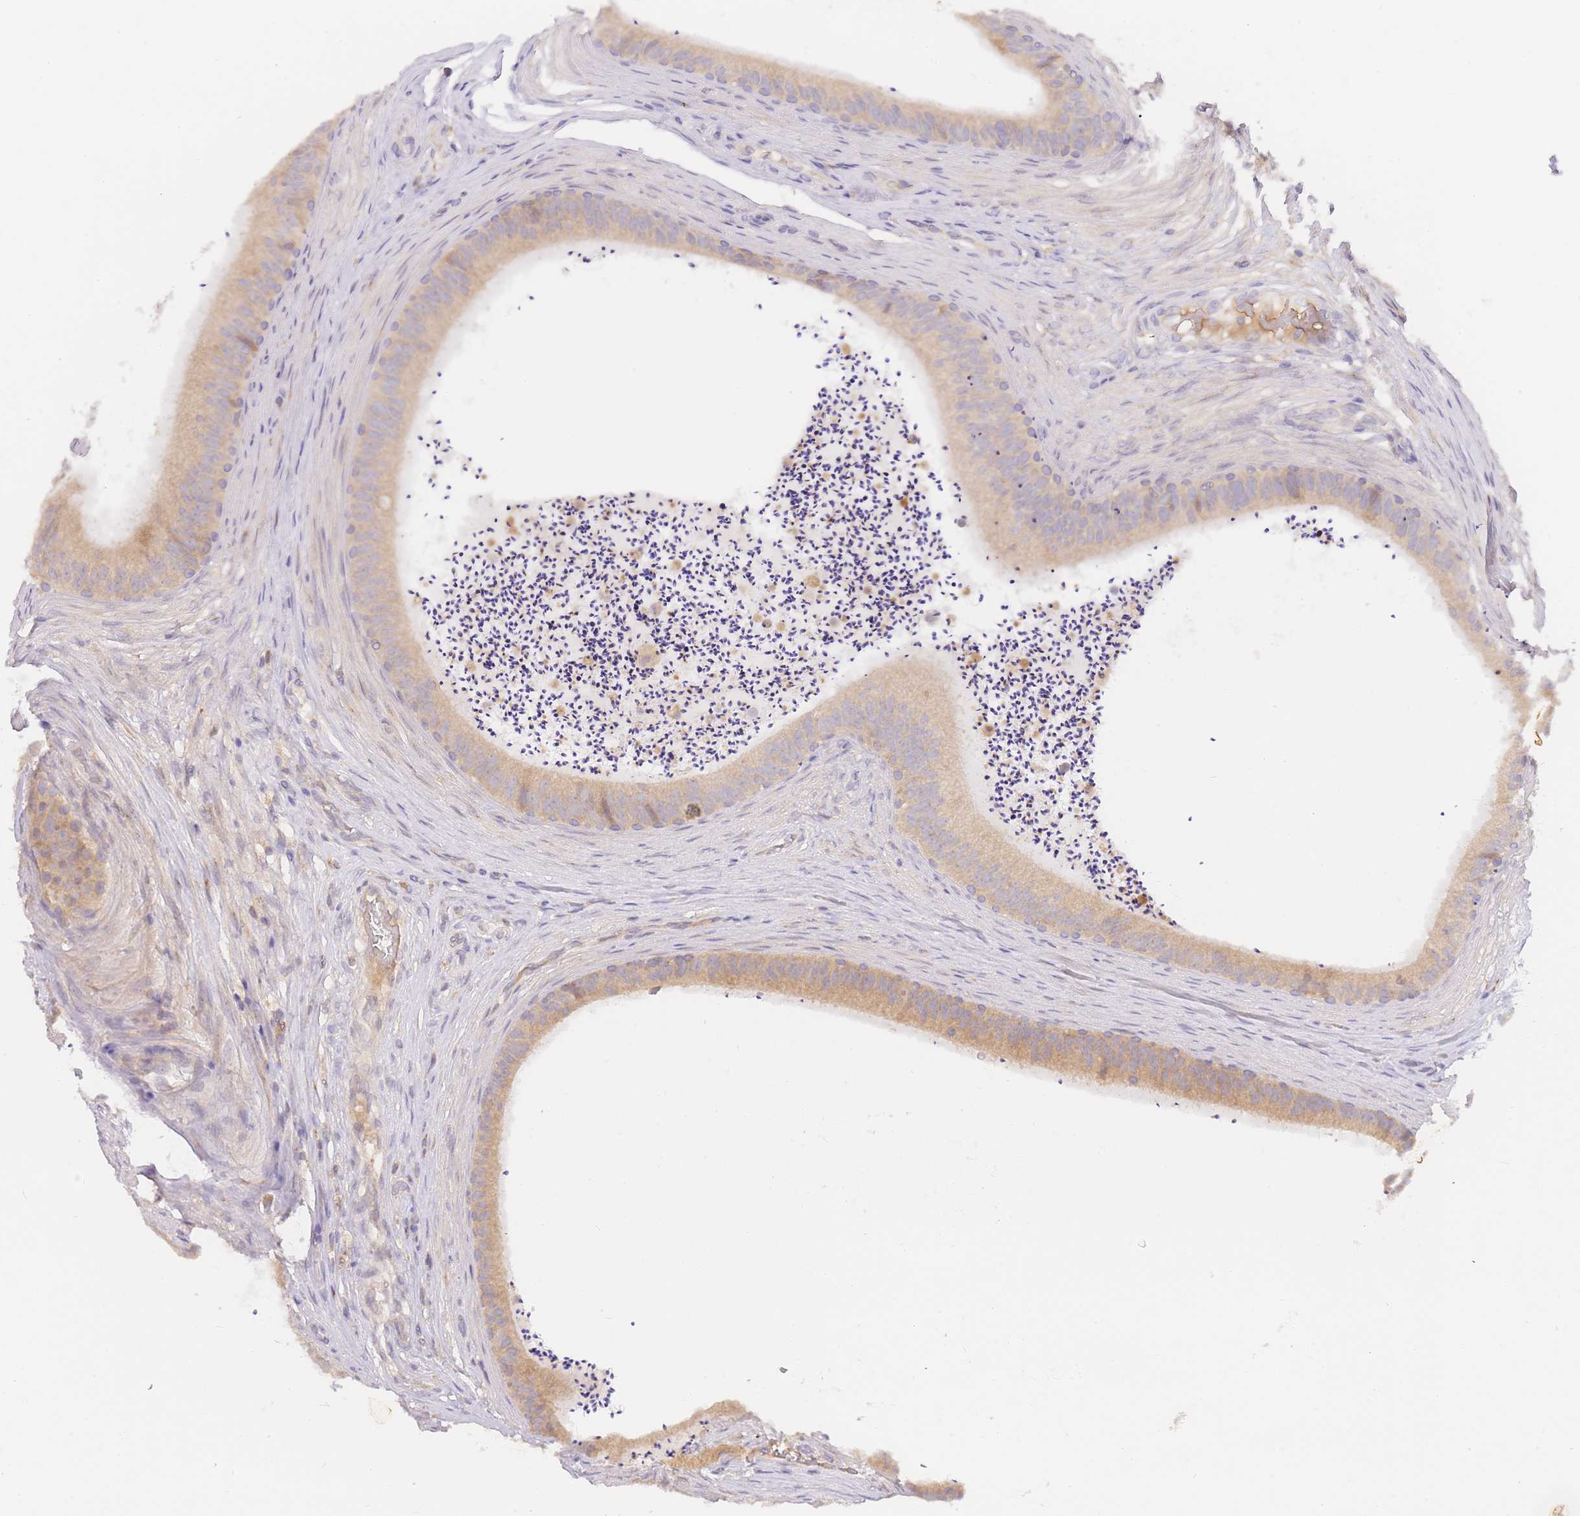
{"staining": {"intensity": "weak", "quantity": "25%-75%", "location": "cytoplasmic/membranous"}, "tissue": "epididymis", "cell_type": "Glandular cells", "image_type": "normal", "snomed": [{"axis": "morphology", "description": "Normal tissue, NOS"}, {"axis": "topography", "description": "Testis"}, {"axis": "topography", "description": "Epididymis"}], "caption": "This histopathology image shows normal epididymis stained with immunohistochemistry to label a protein in brown. The cytoplasmic/membranous of glandular cells show weak positivity for the protein. Nuclei are counter-stained blue.", "gene": "ZNF577", "patient": {"sex": "male", "age": 41}}